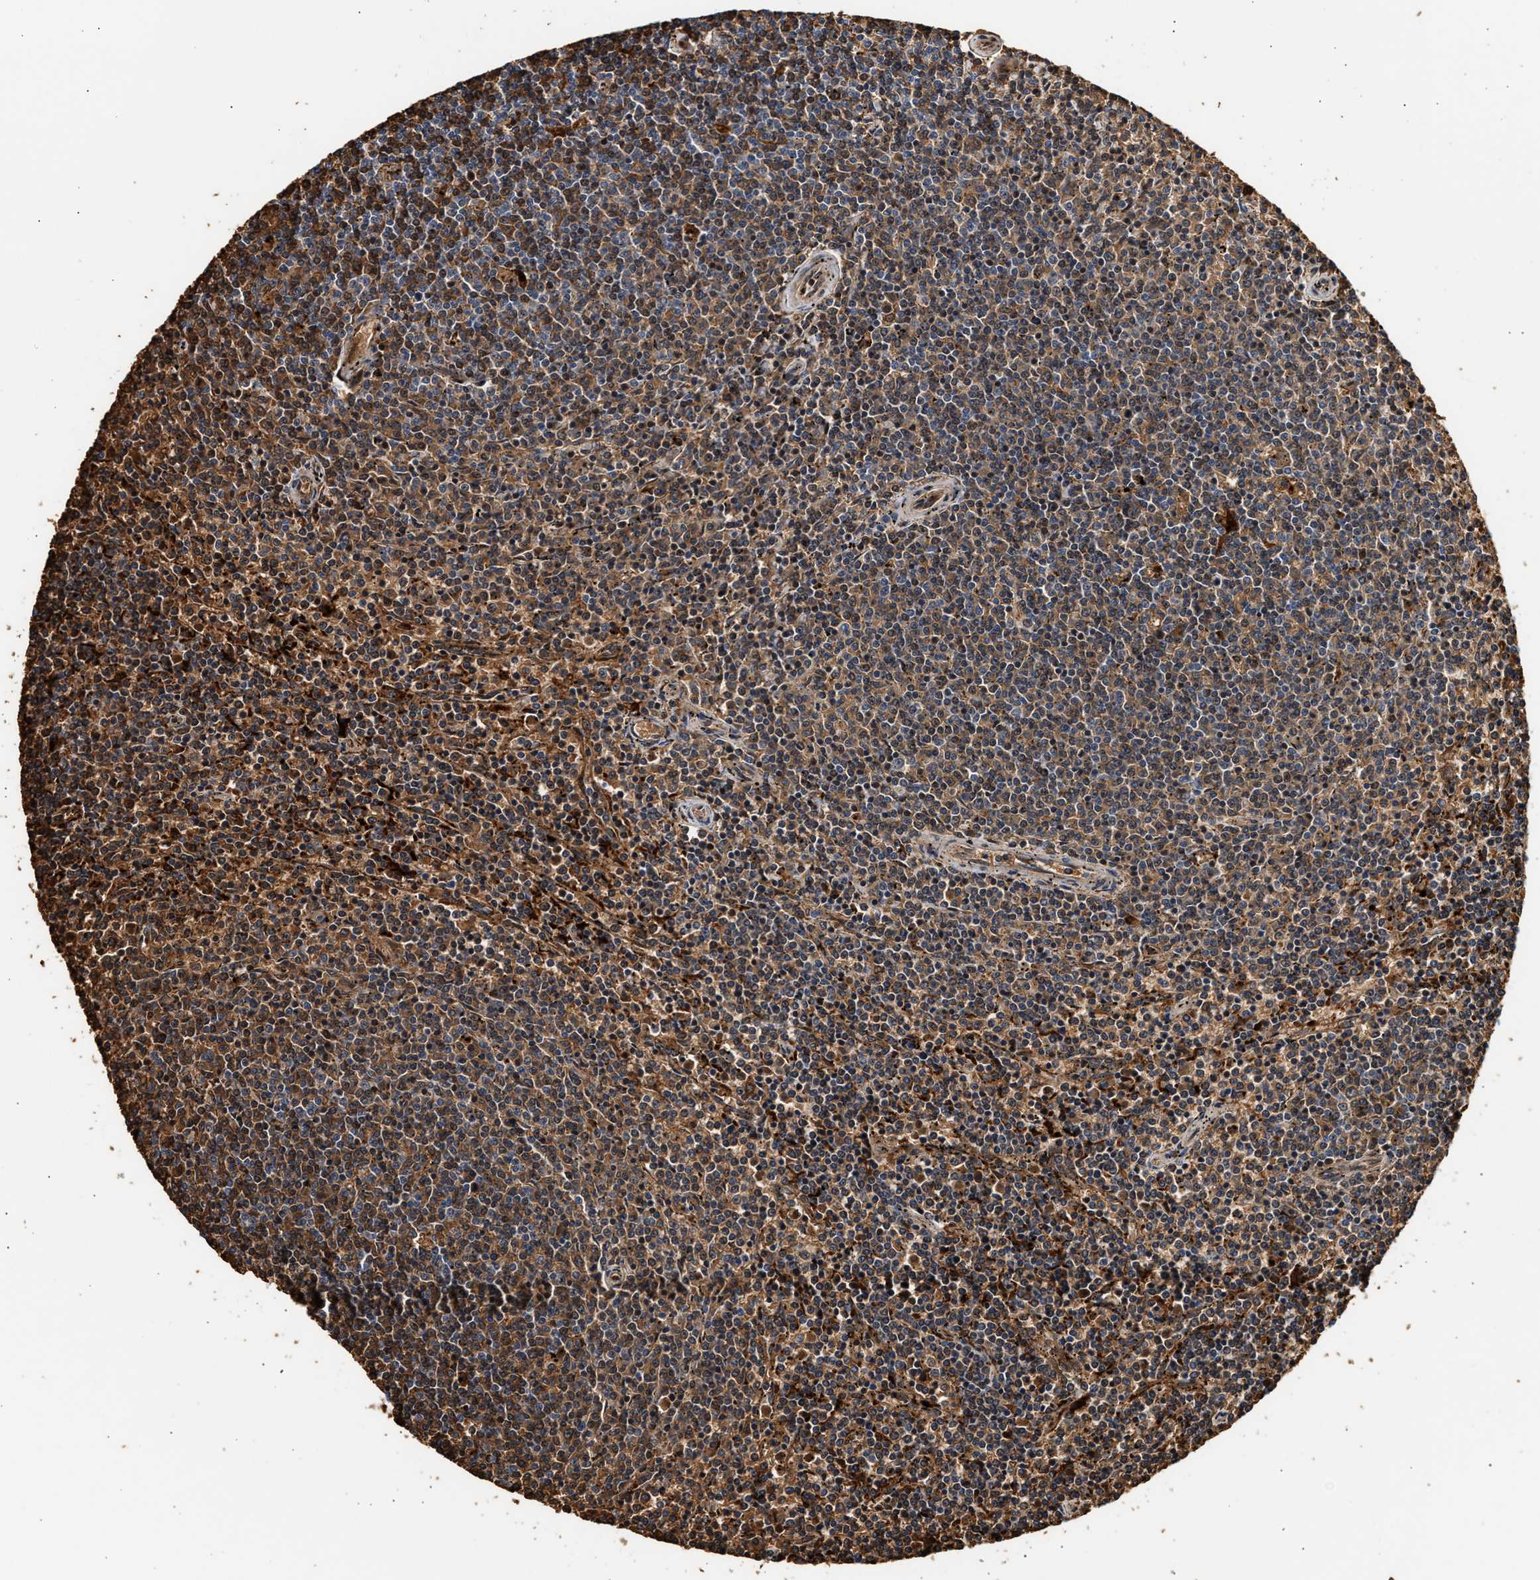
{"staining": {"intensity": "moderate", "quantity": ">75%", "location": "cytoplasmic/membranous,nuclear"}, "tissue": "lymphoma", "cell_type": "Tumor cells", "image_type": "cancer", "snomed": [{"axis": "morphology", "description": "Malignant lymphoma, non-Hodgkin's type, Low grade"}, {"axis": "topography", "description": "Spleen"}], "caption": "About >75% of tumor cells in human low-grade malignant lymphoma, non-Hodgkin's type show moderate cytoplasmic/membranous and nuclear protein staining as visualized by brown immunohistochemical staining.", "gene": "PLD3", "patient": {"sex": "female", "age": 50}}